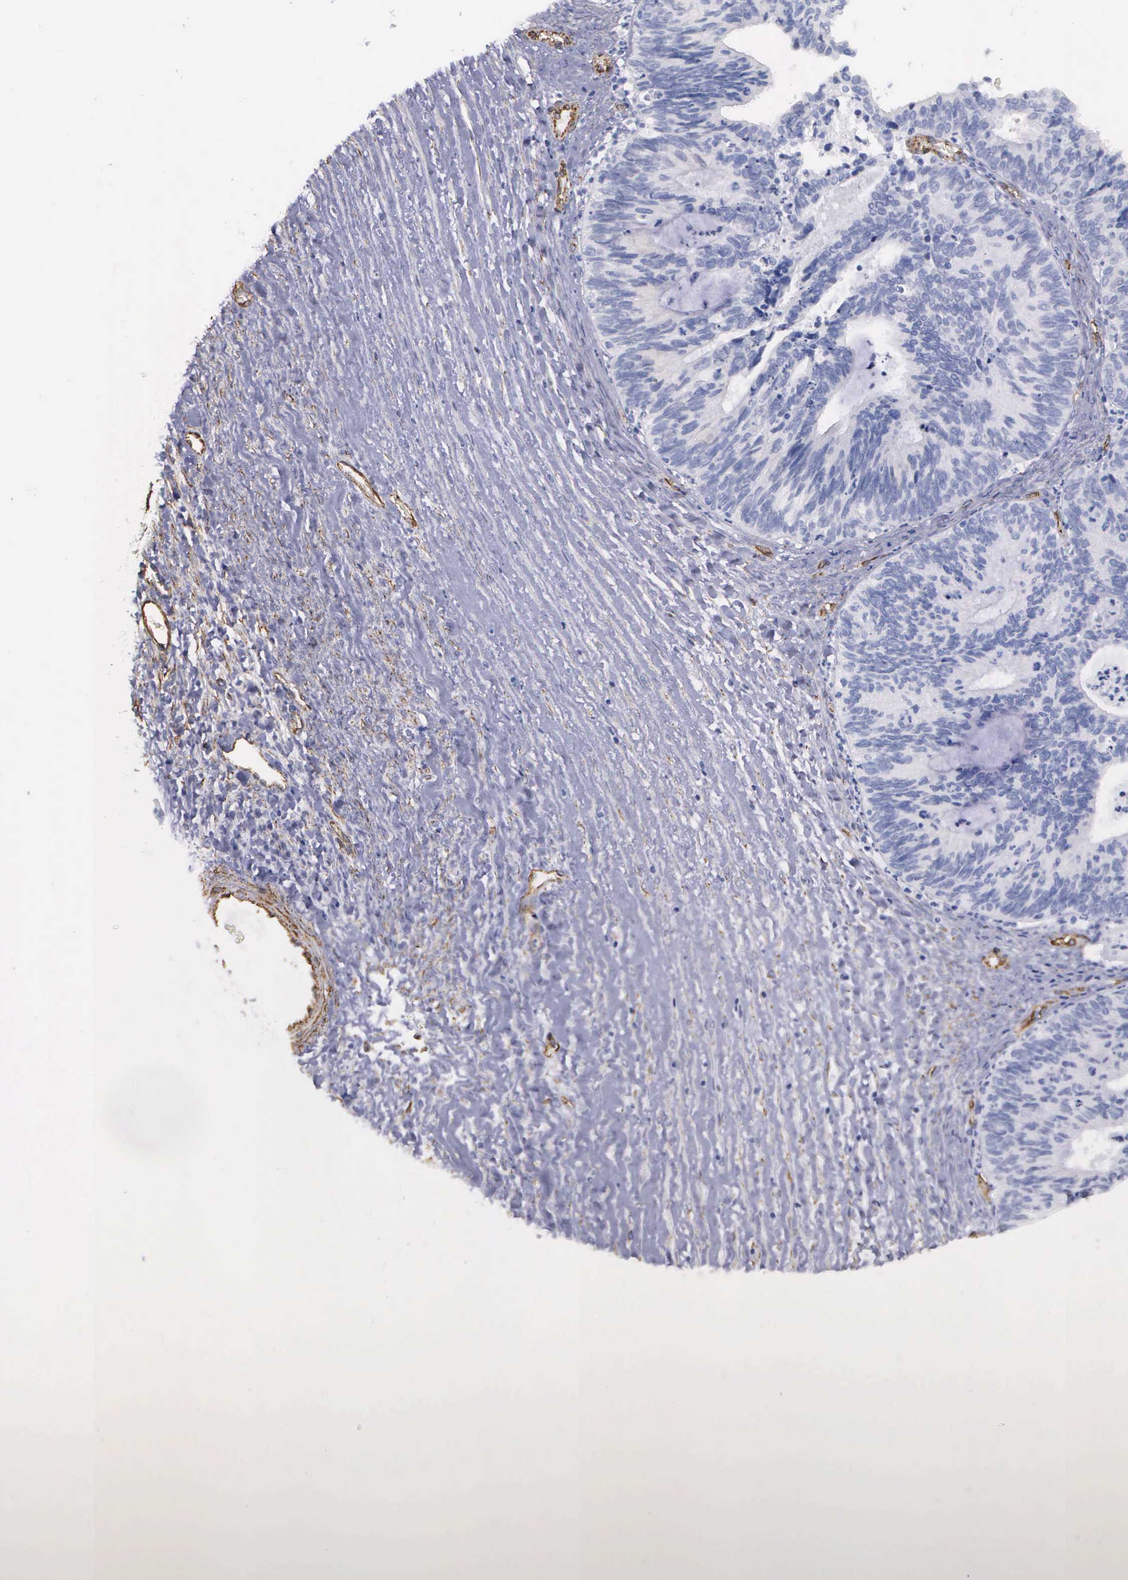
{"staining": {"intensity": "negative", "quantity": "none", "location": "none"}, "tissue": "ovarian cancer", "cell_type": "Tumor cells", "image_type": "cancer", "snomed": [{"axis": "morphology", "description": "Carcinoma, endometroid"}, {"axis": "topography", "description": "Ovary"}], "caption": "IHC histopathology image of human ovarian endometroid carcinoma stained for a protein (brown), which exhibits no expression in tumor cells.", "gene": "MAGEB10", "patient": {"sex": "female", "age": 52}}